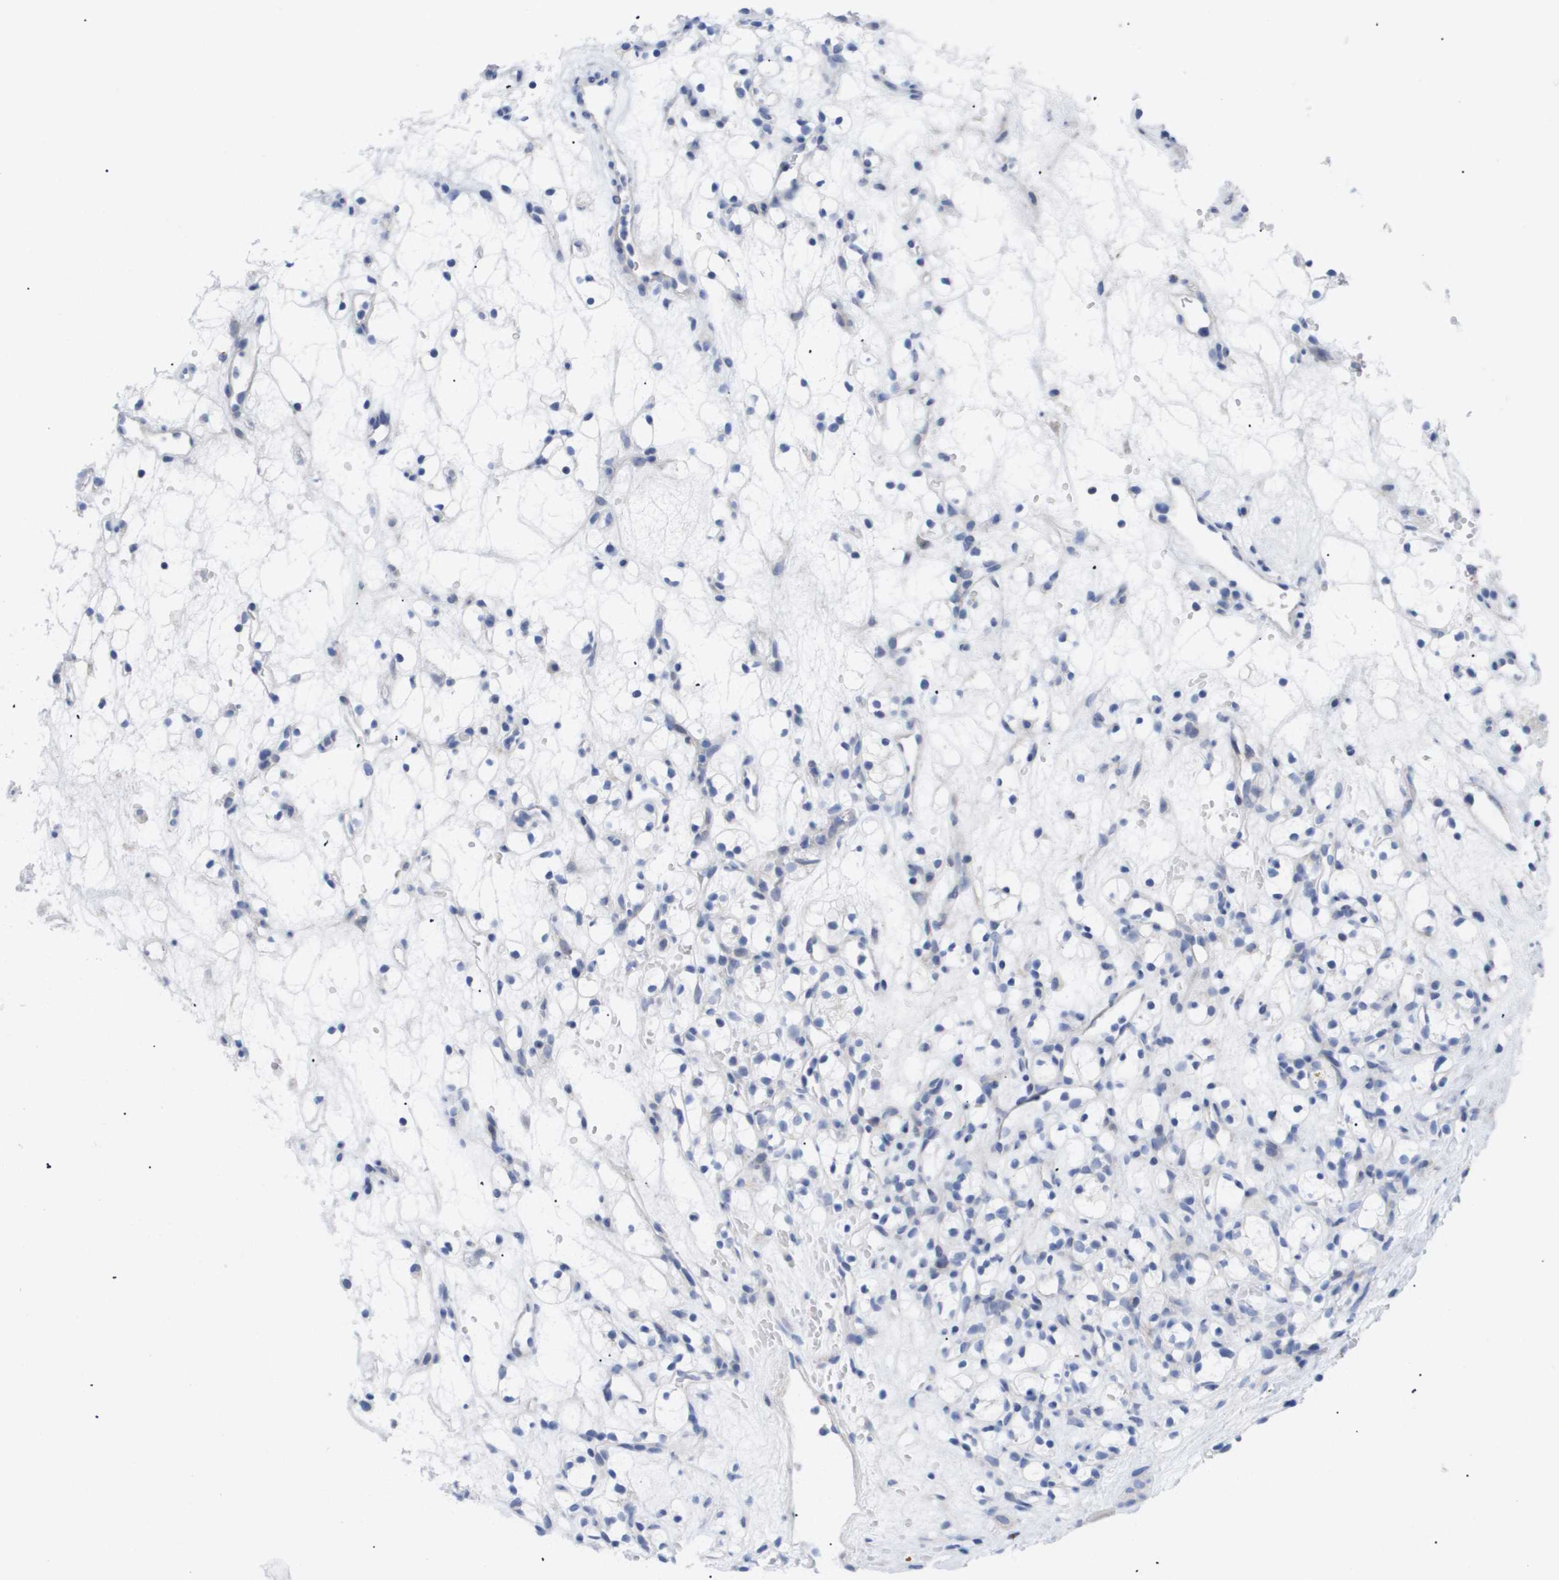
{"staining": {"intensity": "negative", "quantity": "none", "location": "none"}, "tissue": "renal cancer", "cell_type": "Tumor cells", "image_type": "cancer", "snomed": [{"axis": "morphology", "description": "Adenocarcinoma, NOS"}, {"axis": "topography", "description": "Kidney"}], "caption": "High magnification brightfield microscopy of renal adenocarcinoma stained with DAB (brown) and counterstained with hematoxylin (blue): tumor cells show no significant staining.", "gene": "CAV3", "patient": {"sex": "female", "age": 60}}